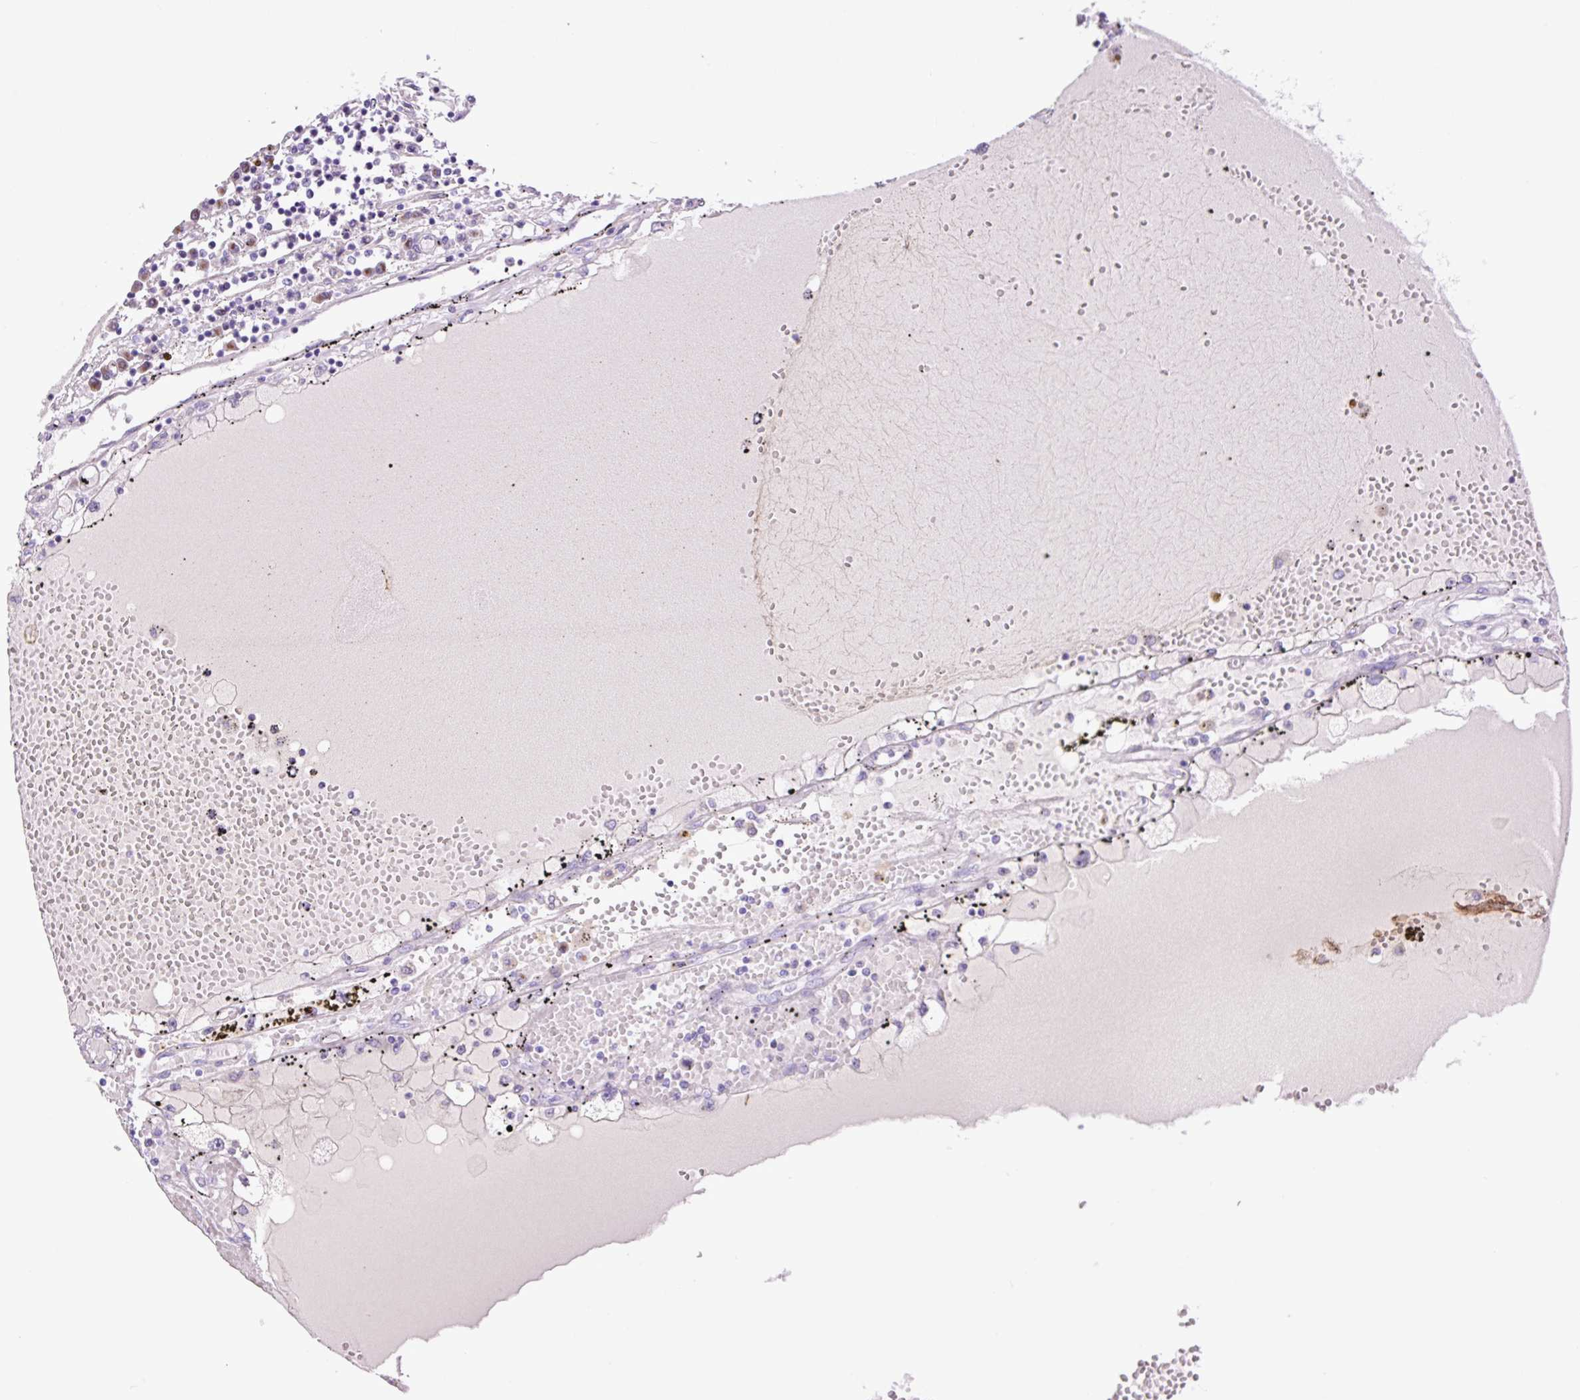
{"staining": {"intensity": "negative", "quantity": "none", "location": "none"}, "tissue": "renal cancer", "cell_type": "Tumor cells", "image_type": "cancer", "snomed": [{"axis": "morphology", "description": "Adenocarcinoma, NOS"}, {"axis": "topography", "description": "Kidney"}], "caption": "This is an immunohistochemistry histopathology image of renal adenocarcinoma. There is no positivity in tumor cells.", "gene": "MFSD3", "patient": {"sex": "male", "age": 56}}